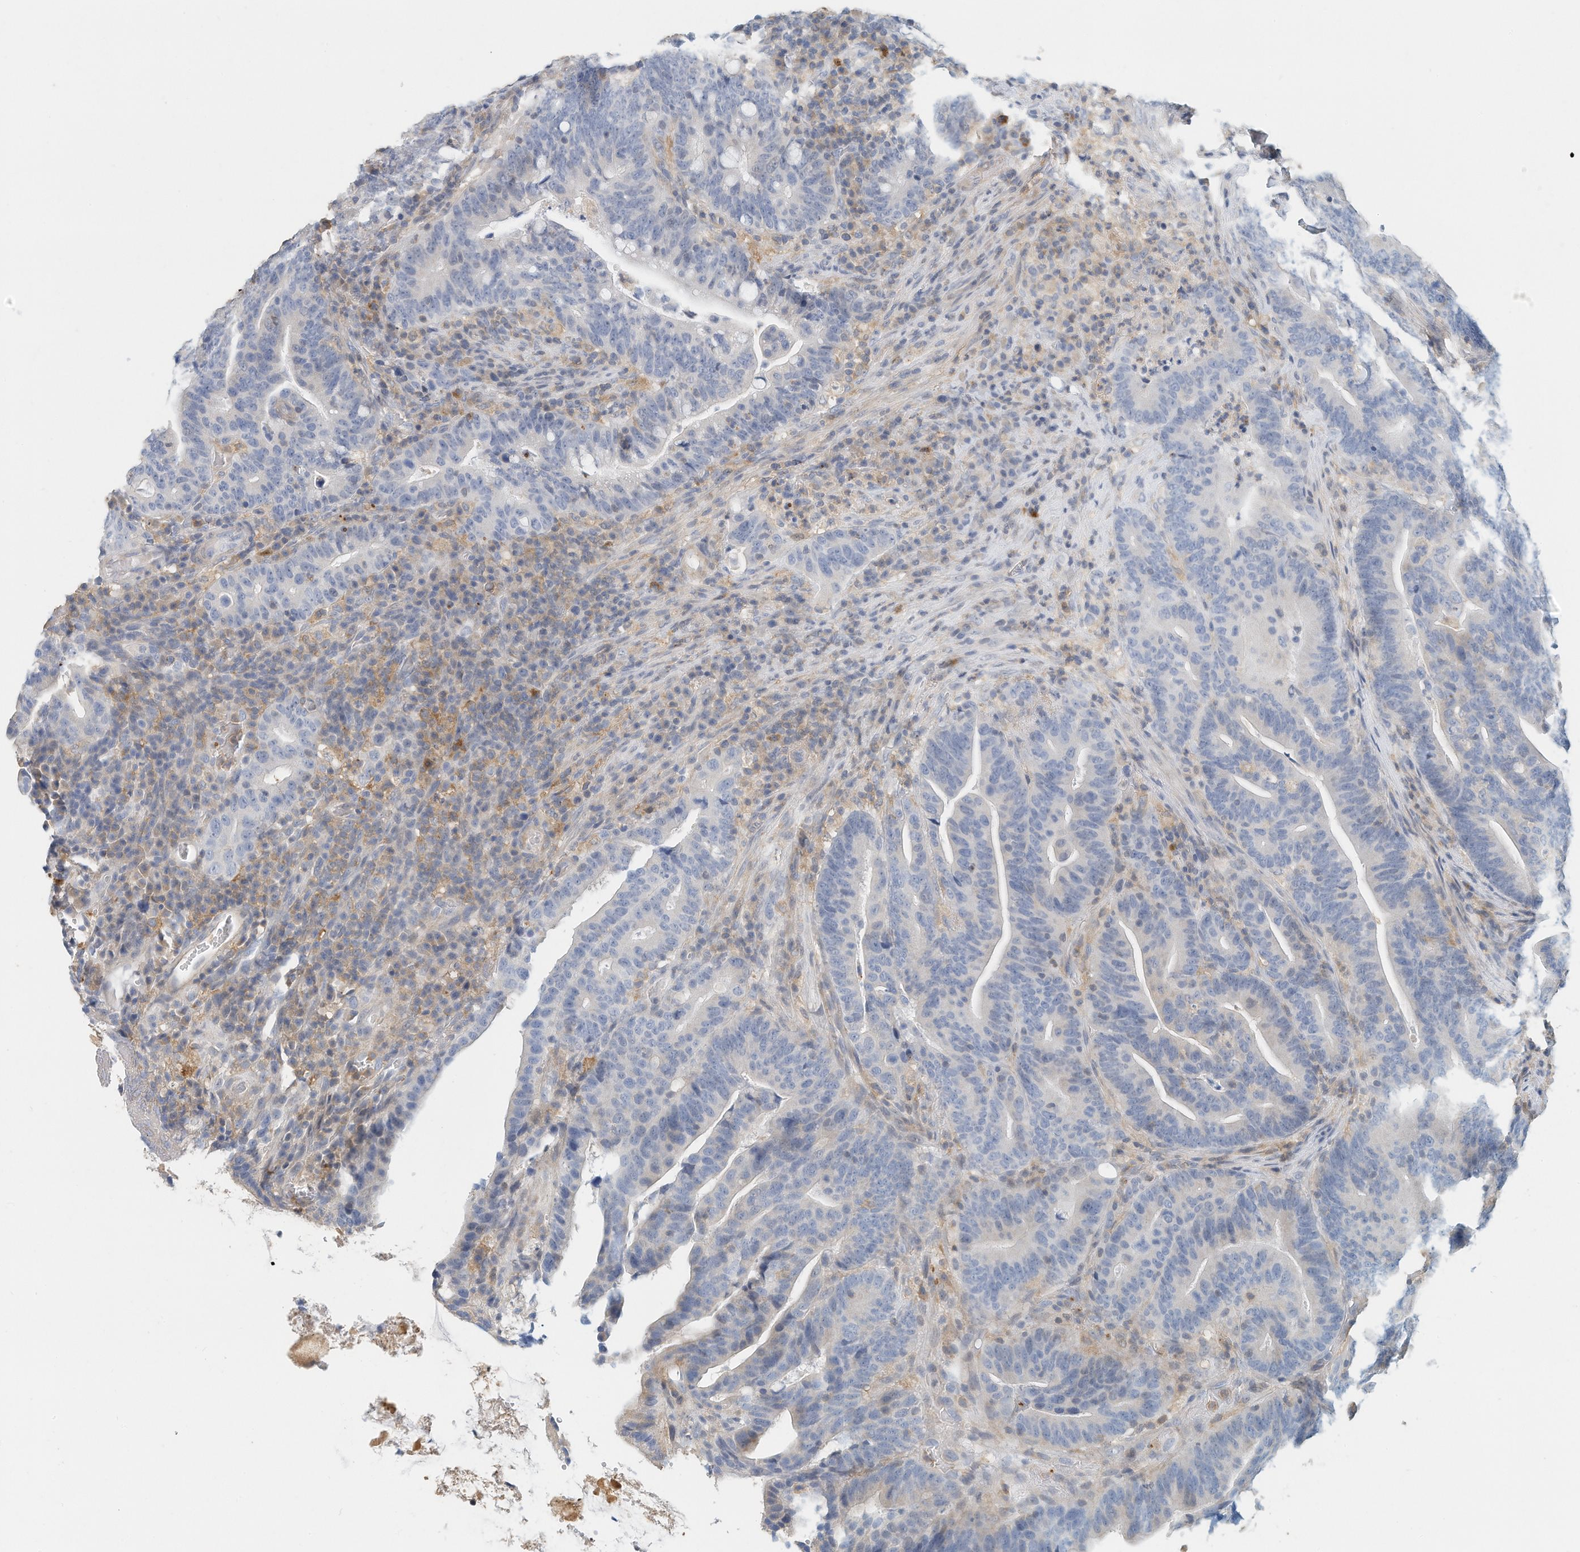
{"staining": {"intensity": "negative", "quantity": "none", "location": "none"}, "tissue": "colorectal cancer", "cell_type": "Tumor cells", "image_type": "cancer", "snomed": [{"axis": "morphology", "description": "Adenocarcinoma, NOS"}, {"axis": "topography", "description": "Colon"}], "caption": "DAB (3,3'-diaminobenzidine) immunohistochemical staining of adenocarcinoma (colorectal) exhibits no significant staining in tumor cells.", "gene": "MICAL1", "patient": {"sex": "female", "age": 66}}